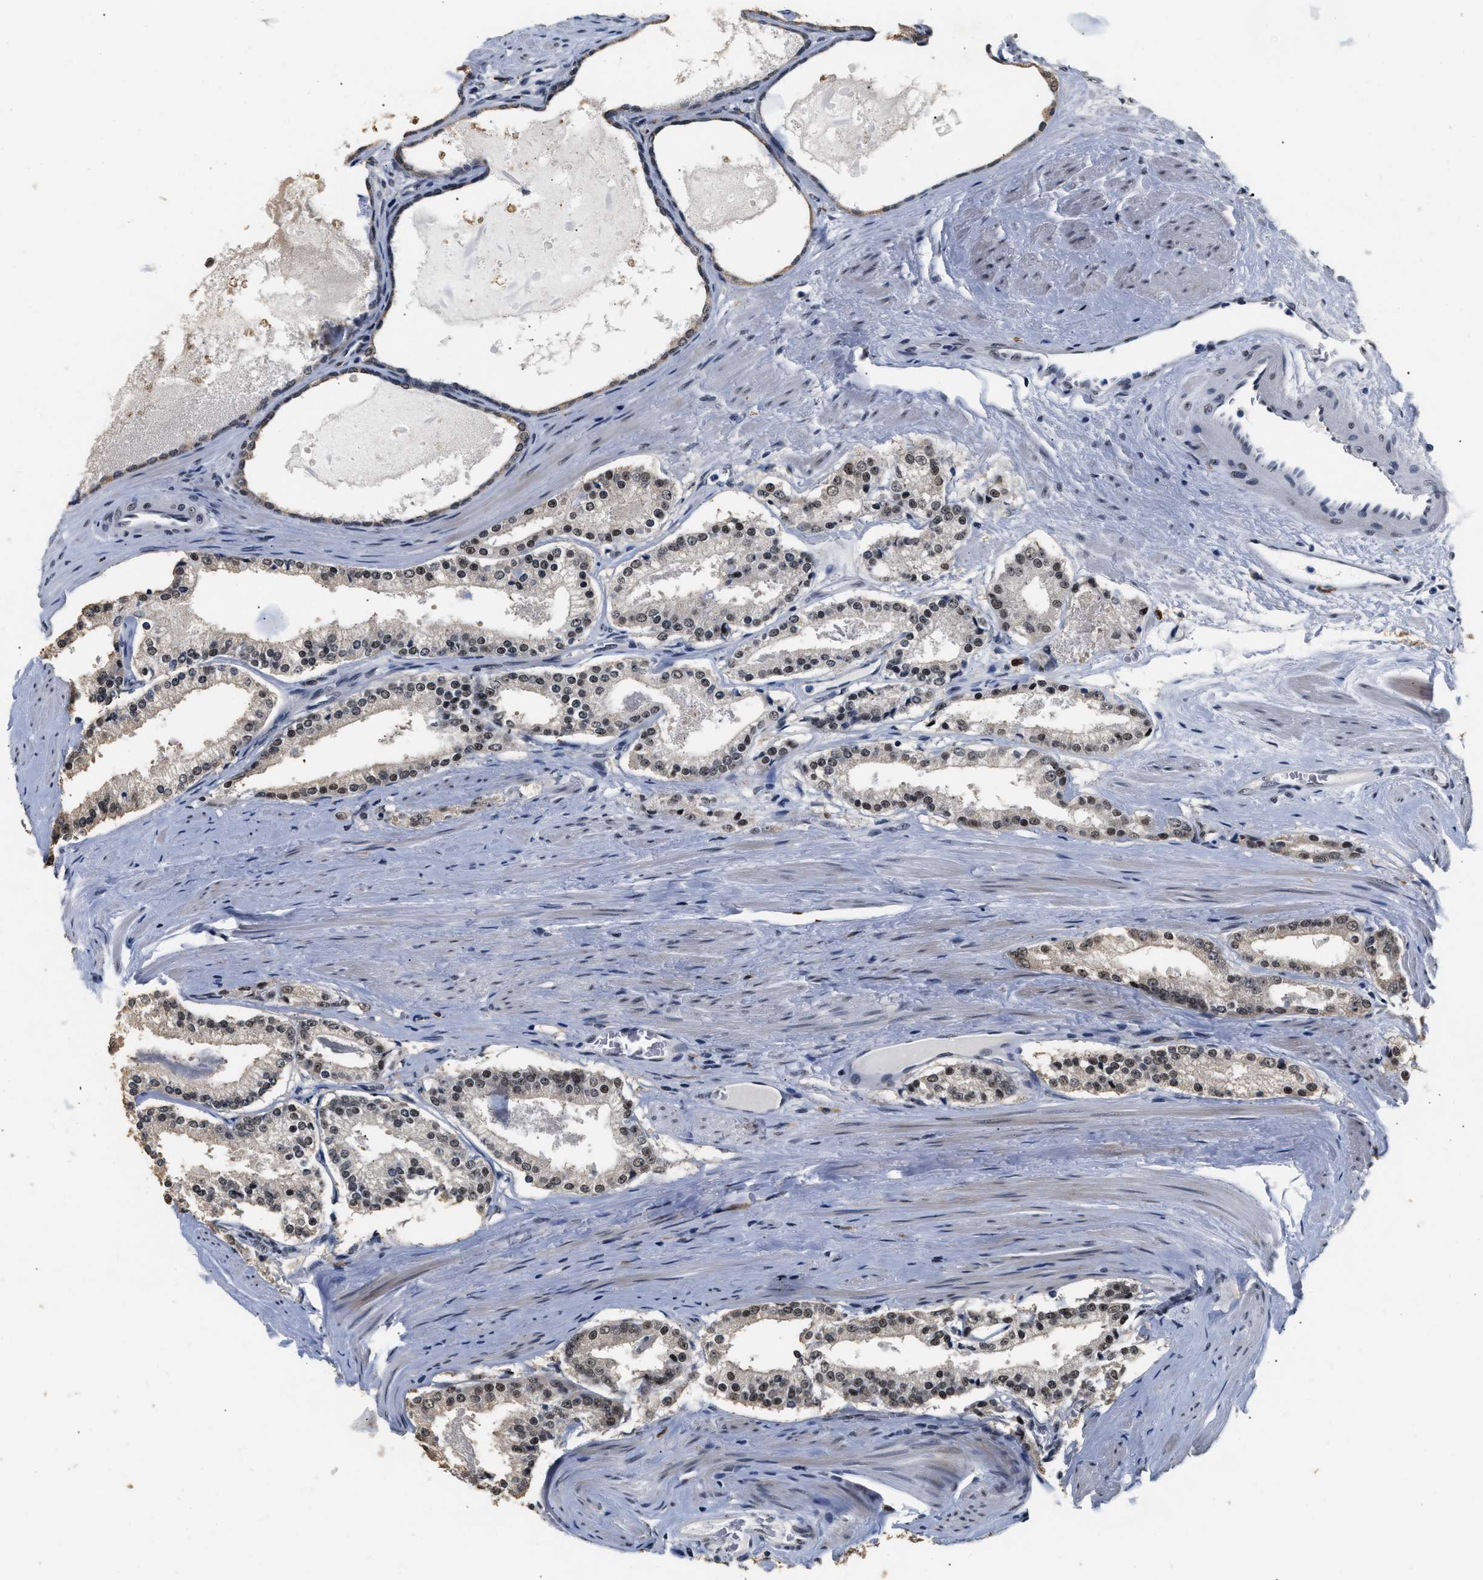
{"staining": {"intensity": "weak", "quantity": ">75%", "location": "nuclear"}, "tissue": "prostate cancer", "cell_type": "Tumor cells", "image_type": "cancer", "snomed": [{"axis": "morphology", "description": "Adenocarcinoma, Low grade"}, {"axis": "topography", "description": "Prostate"}], "caption": "A micrograph of human prostate cancer stained for a protein reveals weak nuclear brown staining in tumor cells.", "gene": "THOC1", "patient": {"sex": "male", "age": 63}}